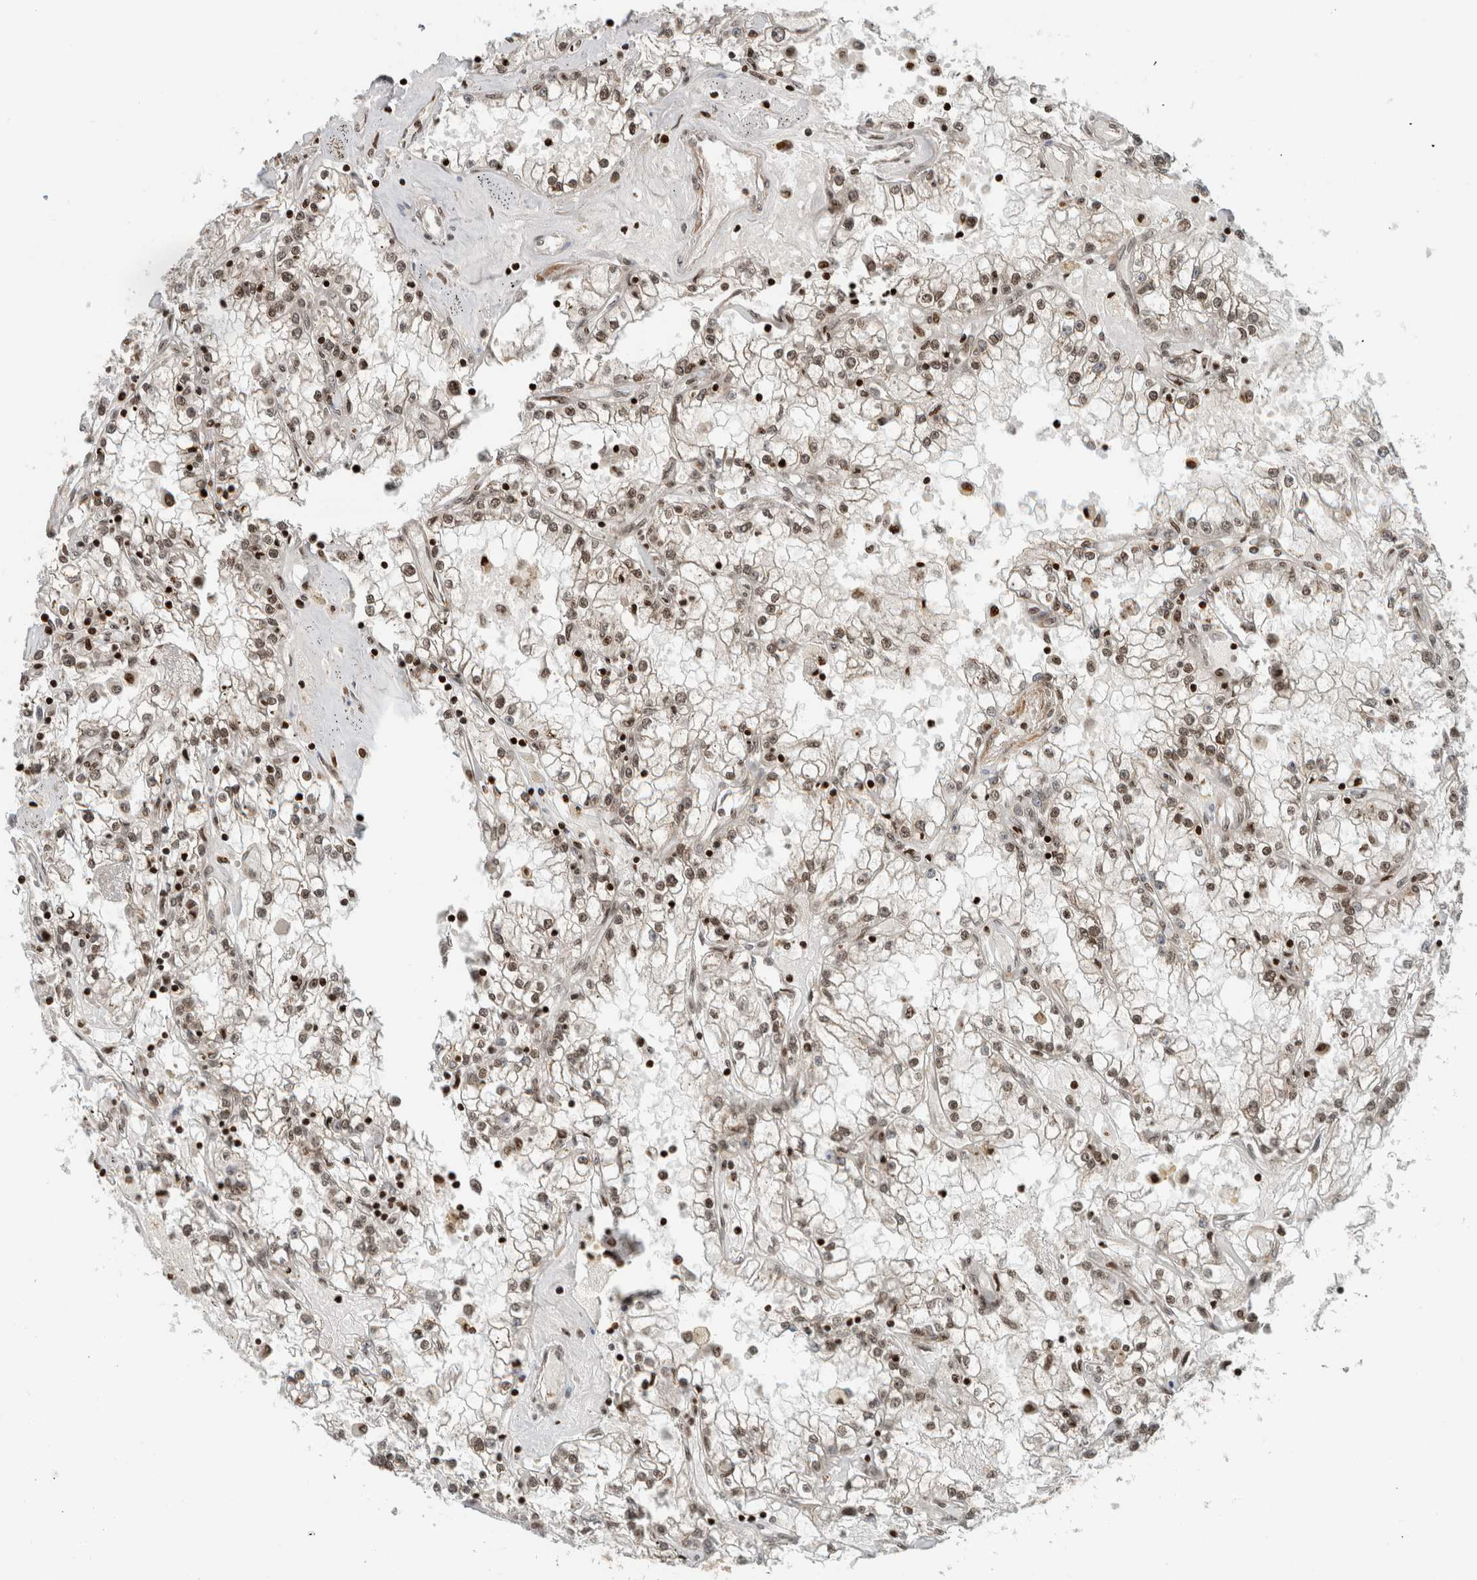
{"staining": {"intensity": "strong", "quantity": "25%-75%", "location": "nuclear"}, "tissue": "renal cancer", "cell_type": "Tumor cells", "image_type": "cancer", "snomed": [{"axis": "morphology", "description": "Adenocarcinoma, NOS"}, {"axis": "topography", "description": "Kidney"}], "caption": "Adenocarcinoma (renal) stained for a protein exhibits strong nuclear positivity in tumor cells. (DAB (3,3'-diaminobenzidine) = brown stain, brightfield microscopy at high magnification).", "gene": "GINS4", "patient": {"sex": "male", "age": 56}}